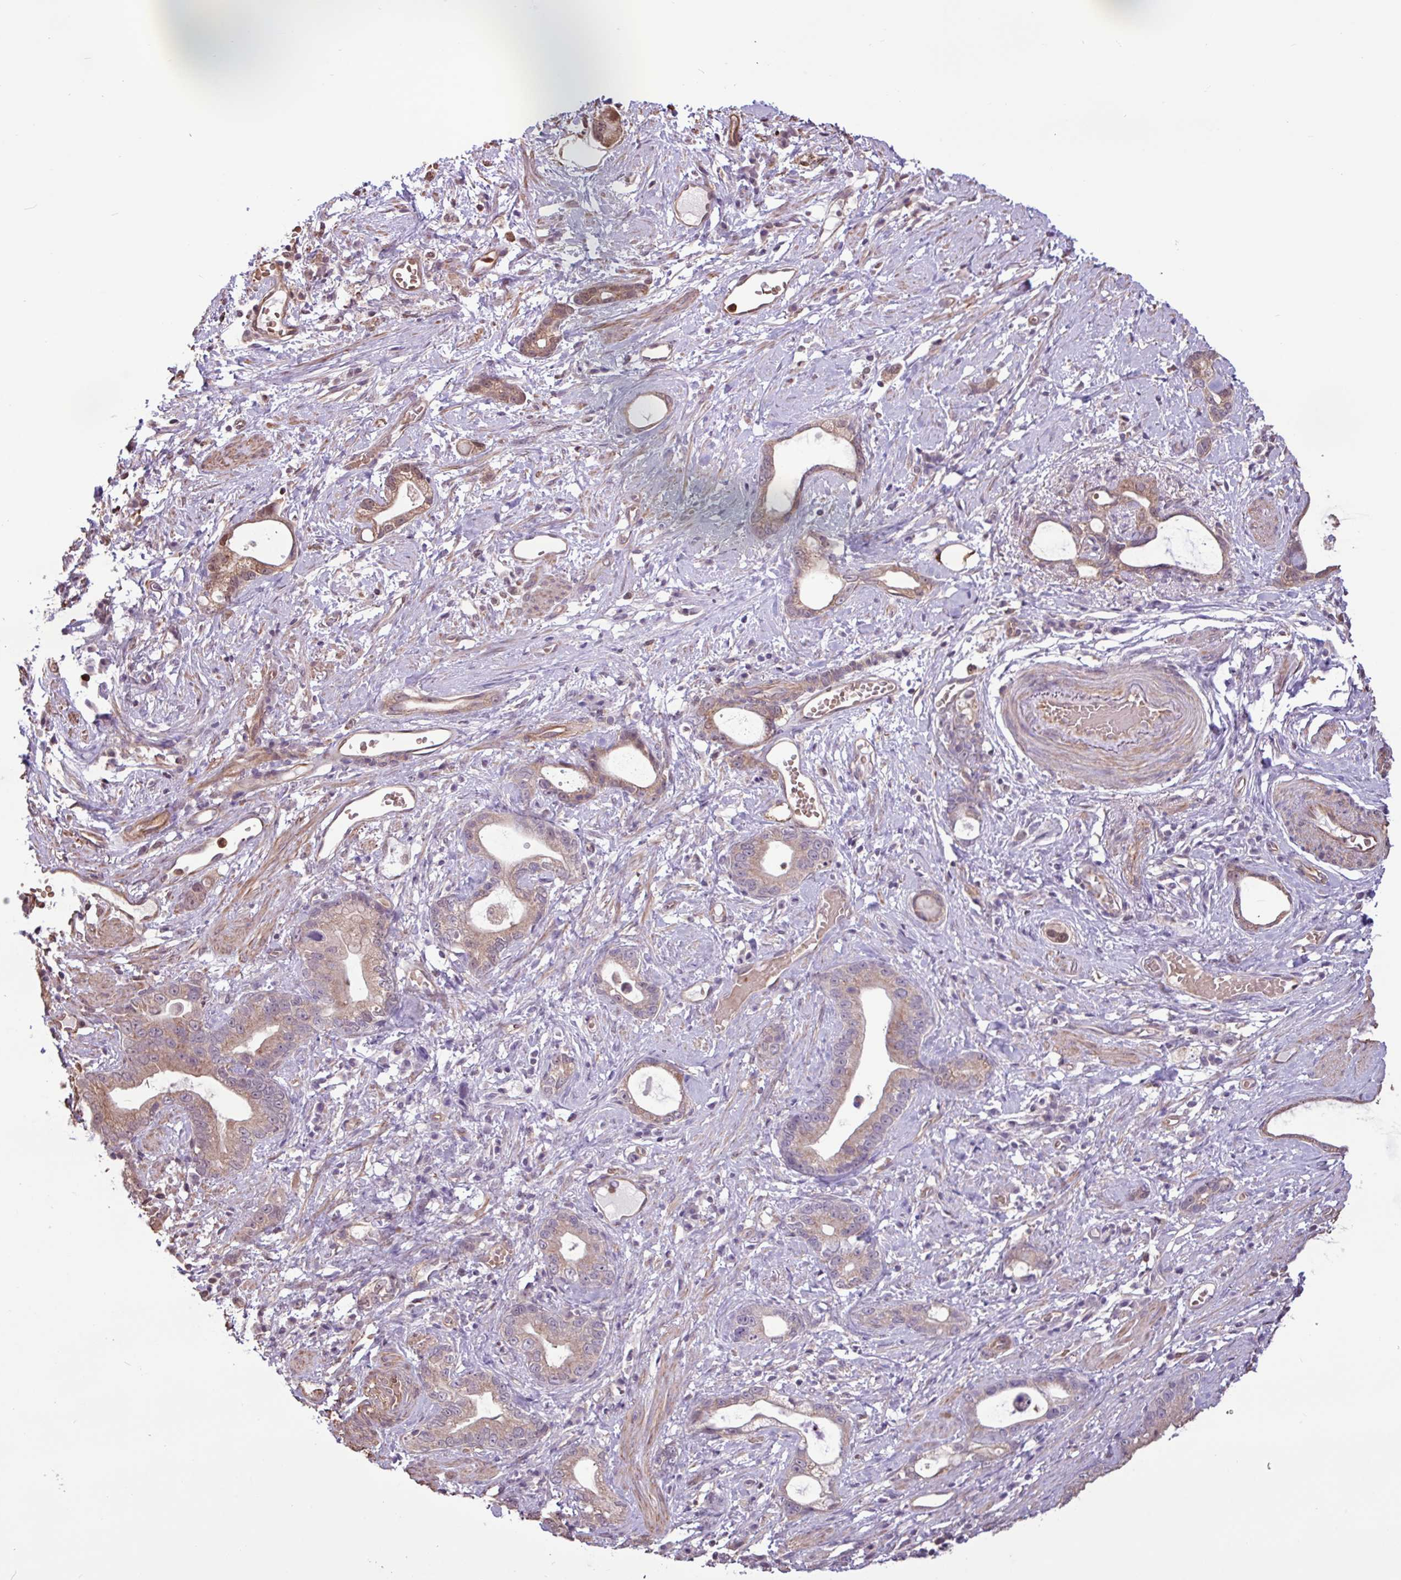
{"staining": {"intensity": "weak", "quantity": ">75%", "location": "cytoplasmic/membranous"}, "tissue": "stomach cancer", "cell_type": "Tumor cells", "image_type": "cancer", "snomed": [{"axis": "morphology", "description": "Adenocarcinoma, NOS"}, {"axis": "topography", "description": "Stomach"}], "caption": "Adenocarcinoma (stomach) stained with DAB (3,3'-diaminobenzidine) immunohistochemistry demonstrates low levels of weak cytoplasmic/membranous positivity in approximately >75% of tumor cells.", "gene": "CHST11", "patient": {"sex": "male", "age": 55}}